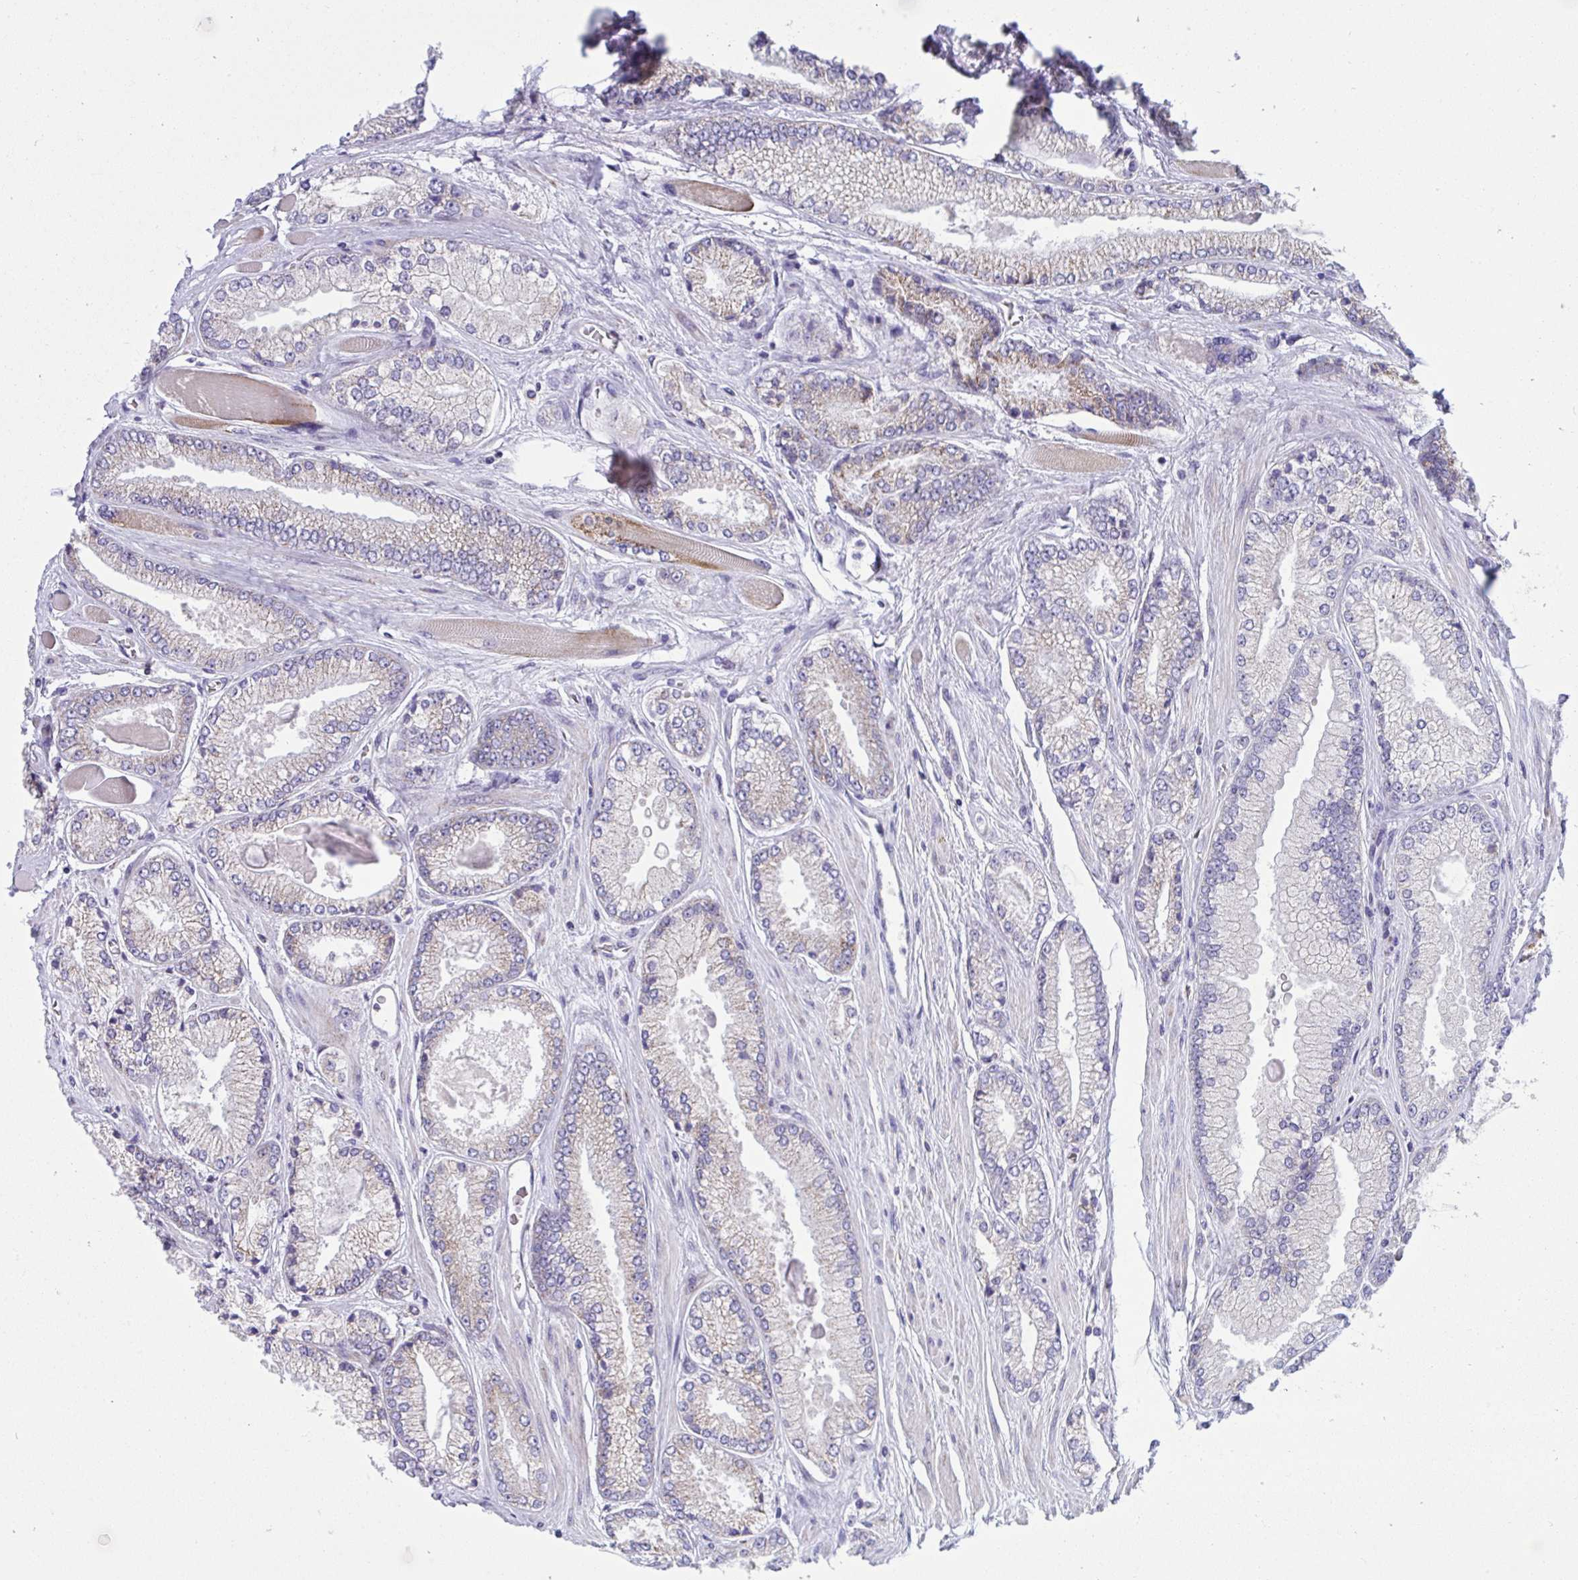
{"staining": {"intensity": "weak", "quantity": "<25%", "location": "cytoplasmic/membranous"}, "tissue": "prostate cancer", "cell_type": "Tumor cells", "image_type": "cancer", "snomed": [{"axis": "morphology", "description": "Adenocarcinoma, Low grade"}, {"axis": "topography", "description": "Prostate"}], "caption": "DAB immunohistochemical staining of human prostate cancer (low-grade adenocarcinoma) displays no significant positivity in tumor cells.", "gene": "DTX3", "patient": {"sex": "male", "age": 67}}